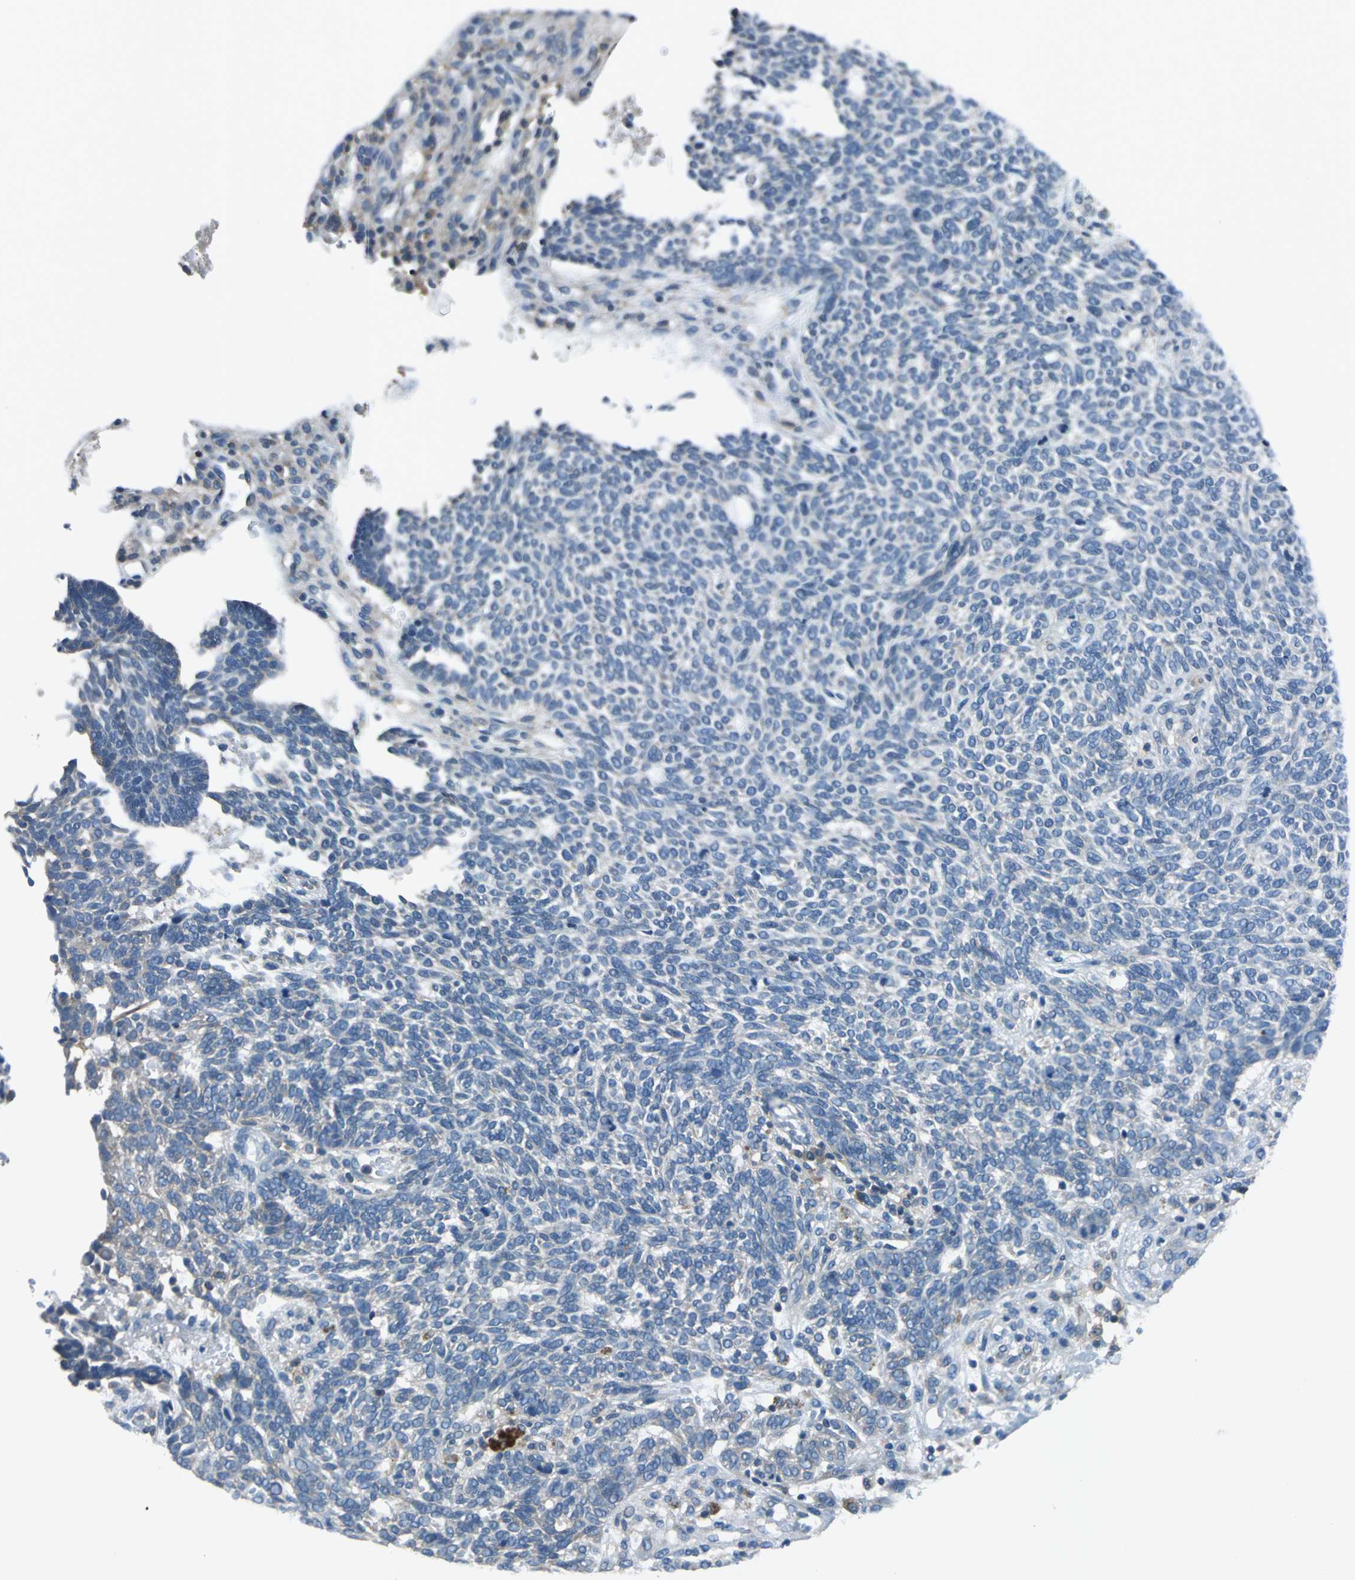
{"staining": {"intensity": "negative", "quantity": "none", "location": "none"}, "tissue": "skin cancer", "cell_type": "Tumor cells", "image_type": "cancer", "snomed": [{"axis": "morphology", "description": "Normal tissue, NOS"}, {"axis": "morphology", "description": "Basal cell carcinoma"}, {"axis": "topography", "description": "Skin"}], "caption": "IHC micrograph of skin cancer stained for a protein (brown), which displays no expression in tumor cells.", "gene": "PRKCA", "patient": {"sex": "male", "age": 87}}